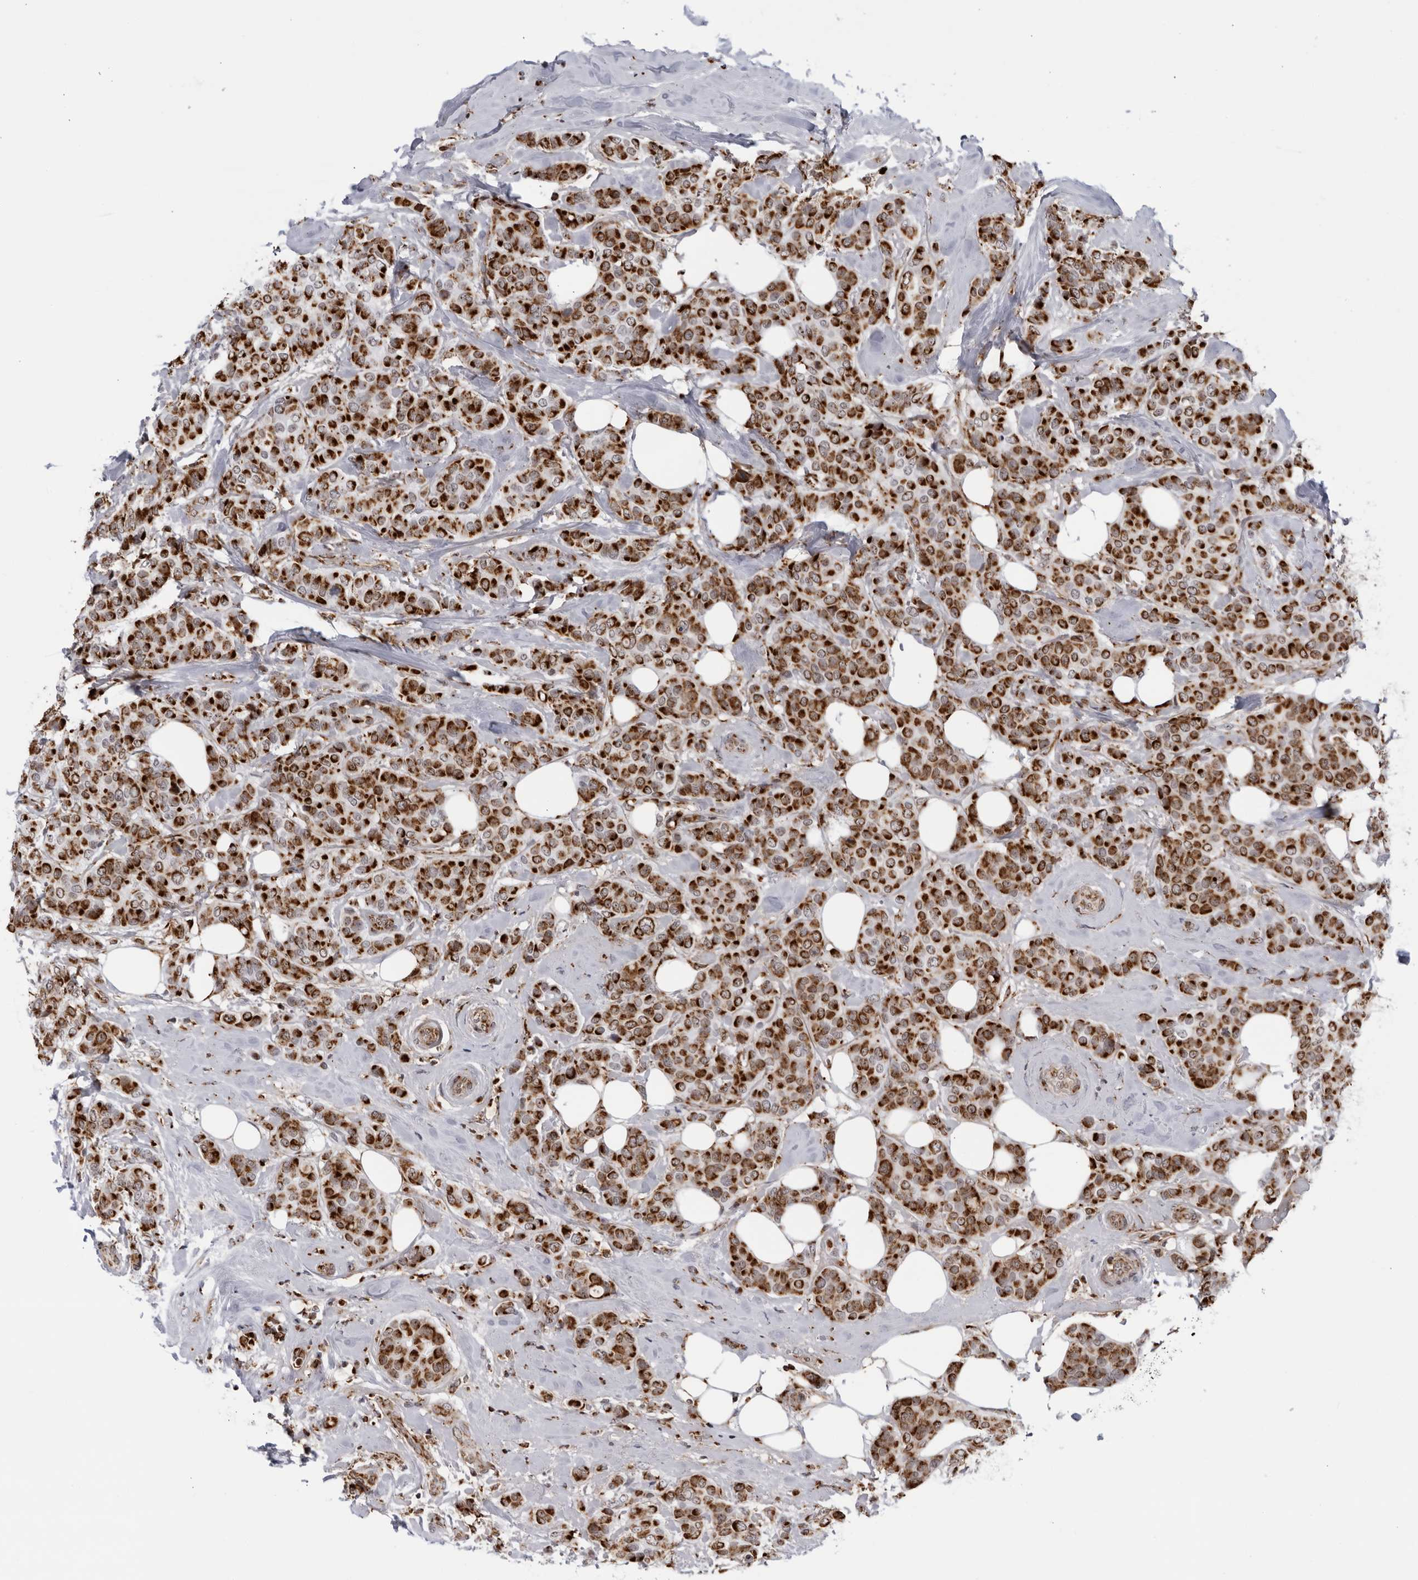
{"staining": {"intensity": "strong", "quantity": ">75%", "location": "cytoplasmic/membranous"}, "tissue": "breast cancer", "cell_type": "Tumor cells", "image_type": "cancer", "snomed": [{"axis": "morphology", "description": "Lobular carcinoma"}, {"axis": "topography", "description": "Breast"}], "caption": "IHC photomicrograph of human breast cancer (lobular carcinoma) stained for a protein (brown), which displays high levels of strong cytoplasmic/membranous staining in approximately >75% of tumor cells.", "gene": "RBM34", "patient": {"sex": "female", "age": 51}}